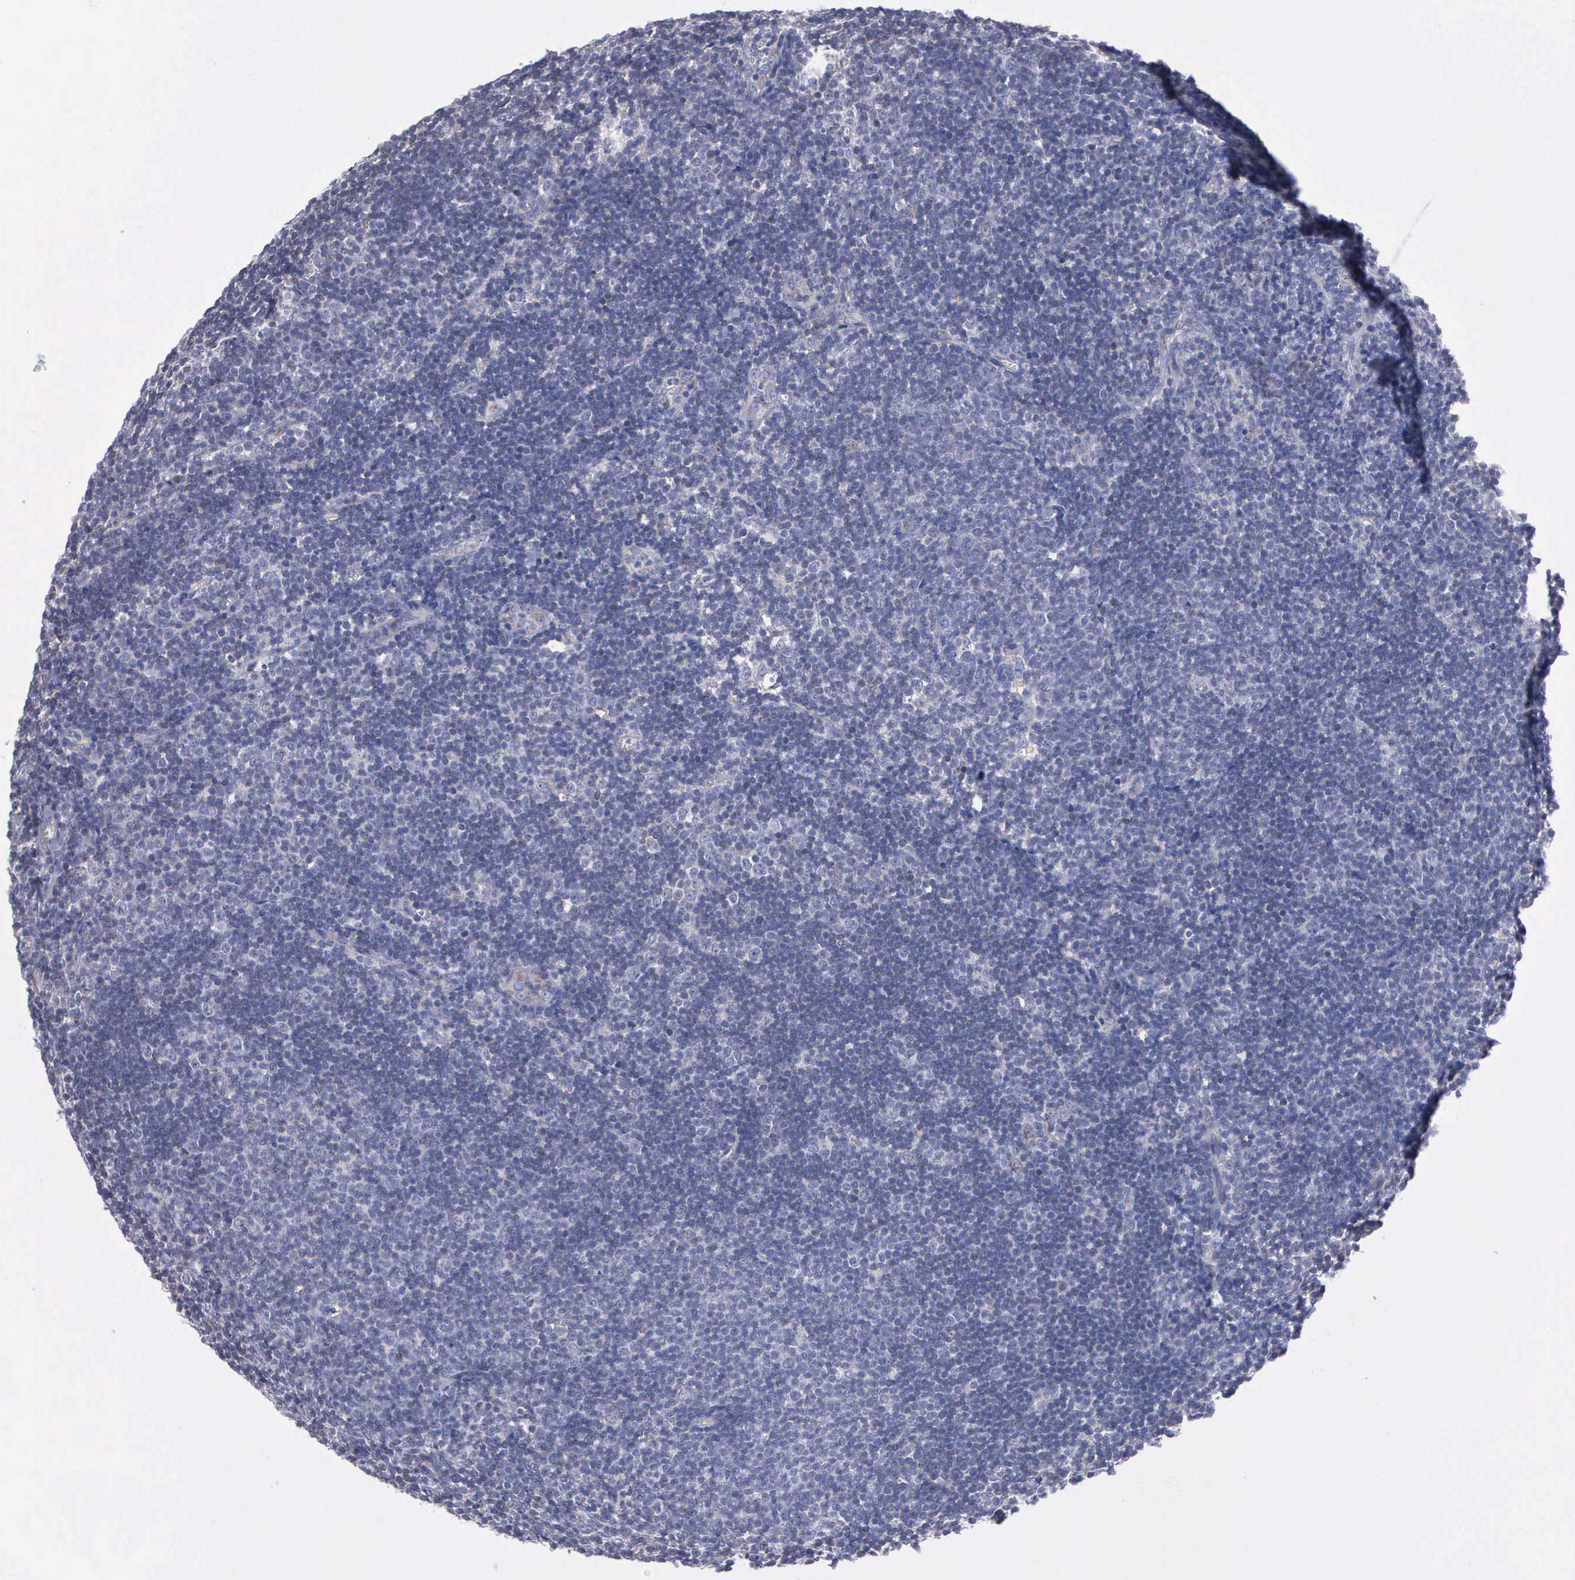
{"staining": {"intensity": "negative", "quantity": "none", "location": "none"}, "tissue": "lymphoma", "cell_type": "Tumor cells", "image_type": "cancer", "snomed": [{"axis": "morphology", "description": "Malignant lymphoma, non-Hodgkin's type, Low grade"}, {"axis": "topography", "description": "Lymph node"}], "caption": "High power microscopy micrograph of an immunohistochemistry micrograph of lymphoma, revealing no significant positivity in tumor cells.", "gene": "APOOL", "patient": {"sex": "male", "age": 49}}